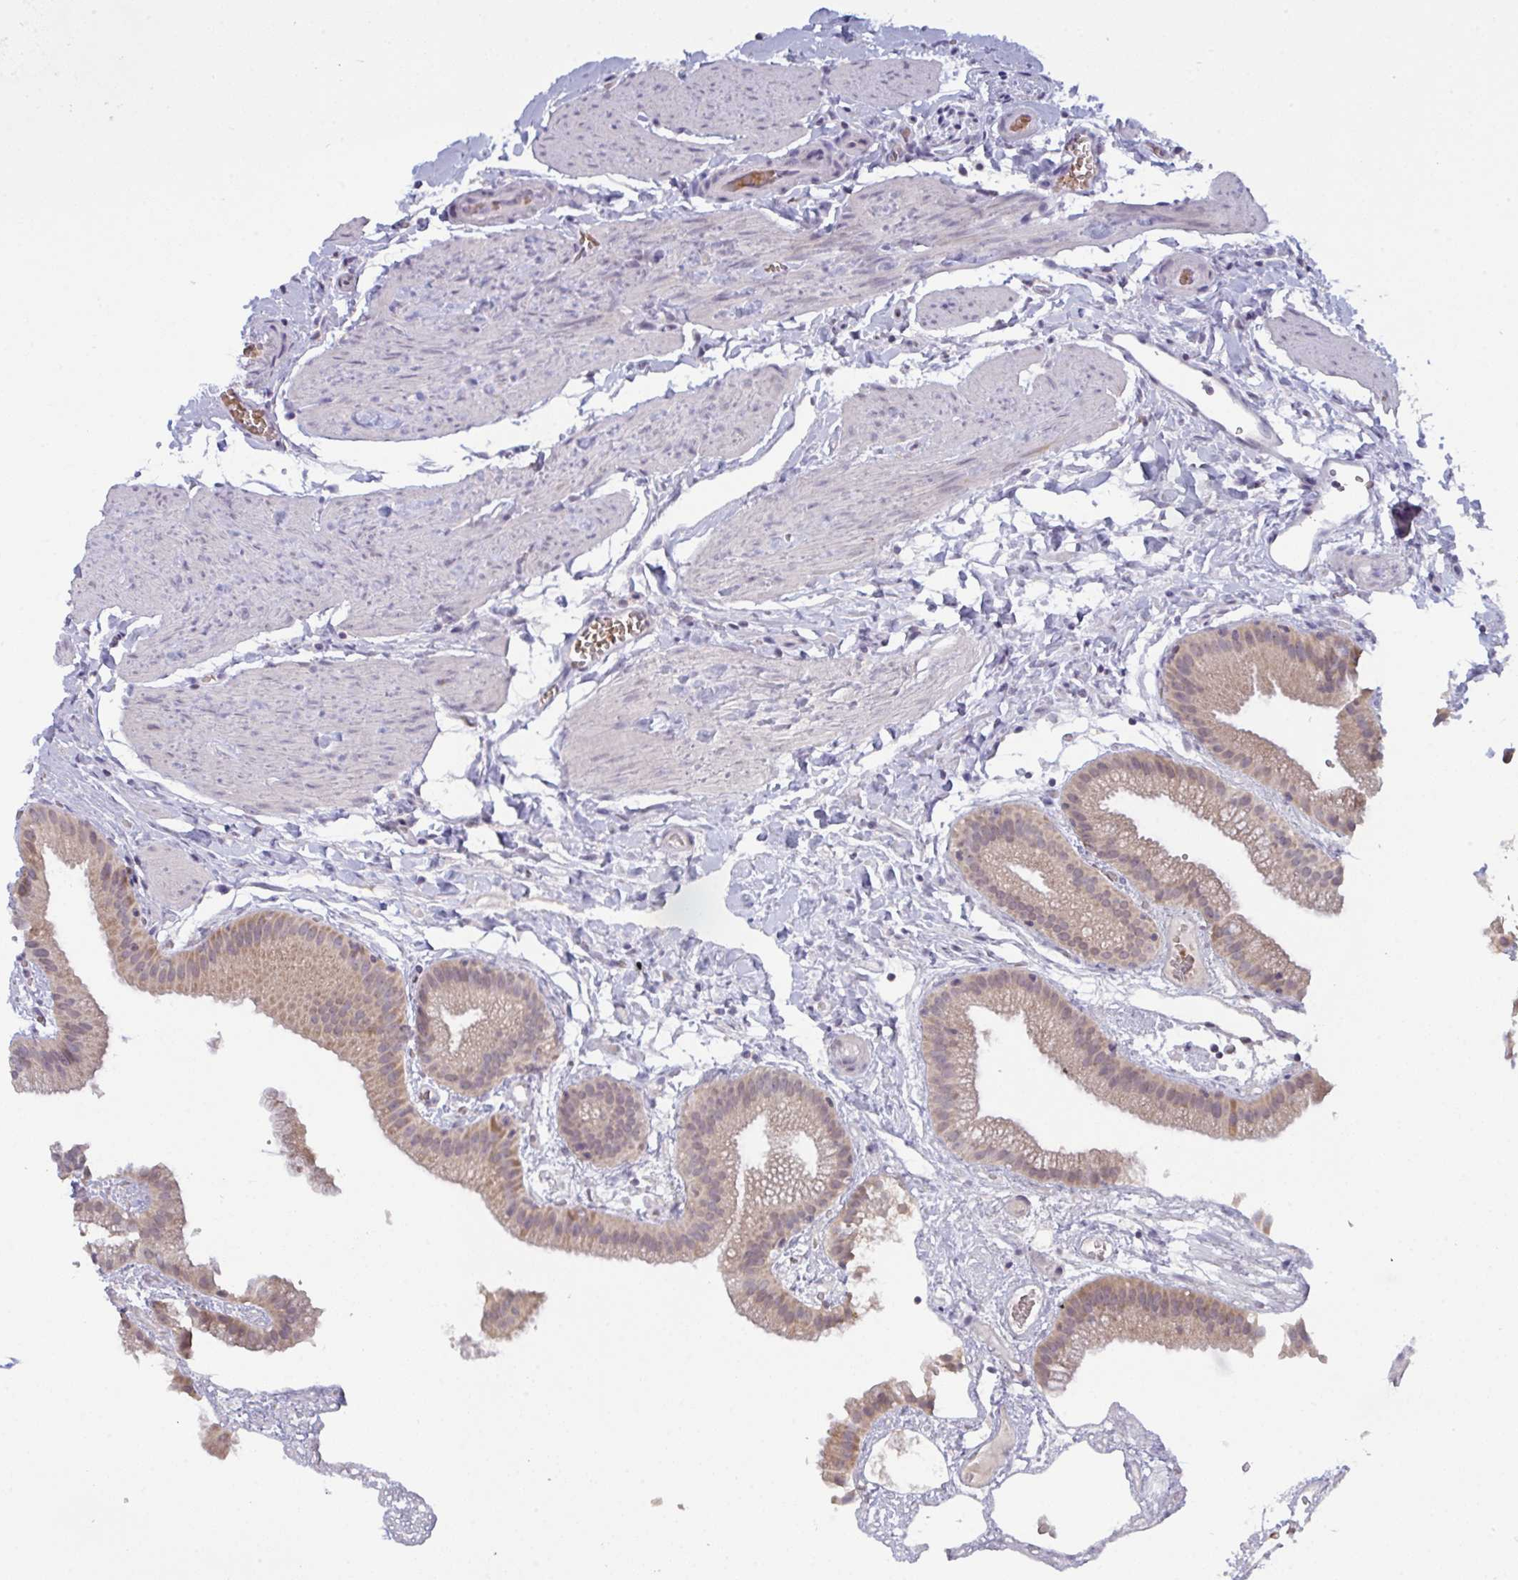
{"staining": {"intensity": "weak", "quantity": ">75%", "location": "cytoplasmic/membranous"}, "tissue": "gallbladder", "cell_type": "Glandular cells", "image_type": "normal", "snomed": [{"axis": "morphology", "description": "Normal tissue, NOS"}, {"axis": "topography", "description": "Gallbladder"}], "caption": "Immunohistochemical staining of unremarkable gallbladder shows low levels of weak cytoplasmic/membranous staining in approximately >75% of glandular cells. (DAB (3,3'-diaminobenzidine) IHC, brown staining for protein, blue staining for nuclei).", "gene": "ZNF784", "patient": {"sex": "female", "age": 63}}